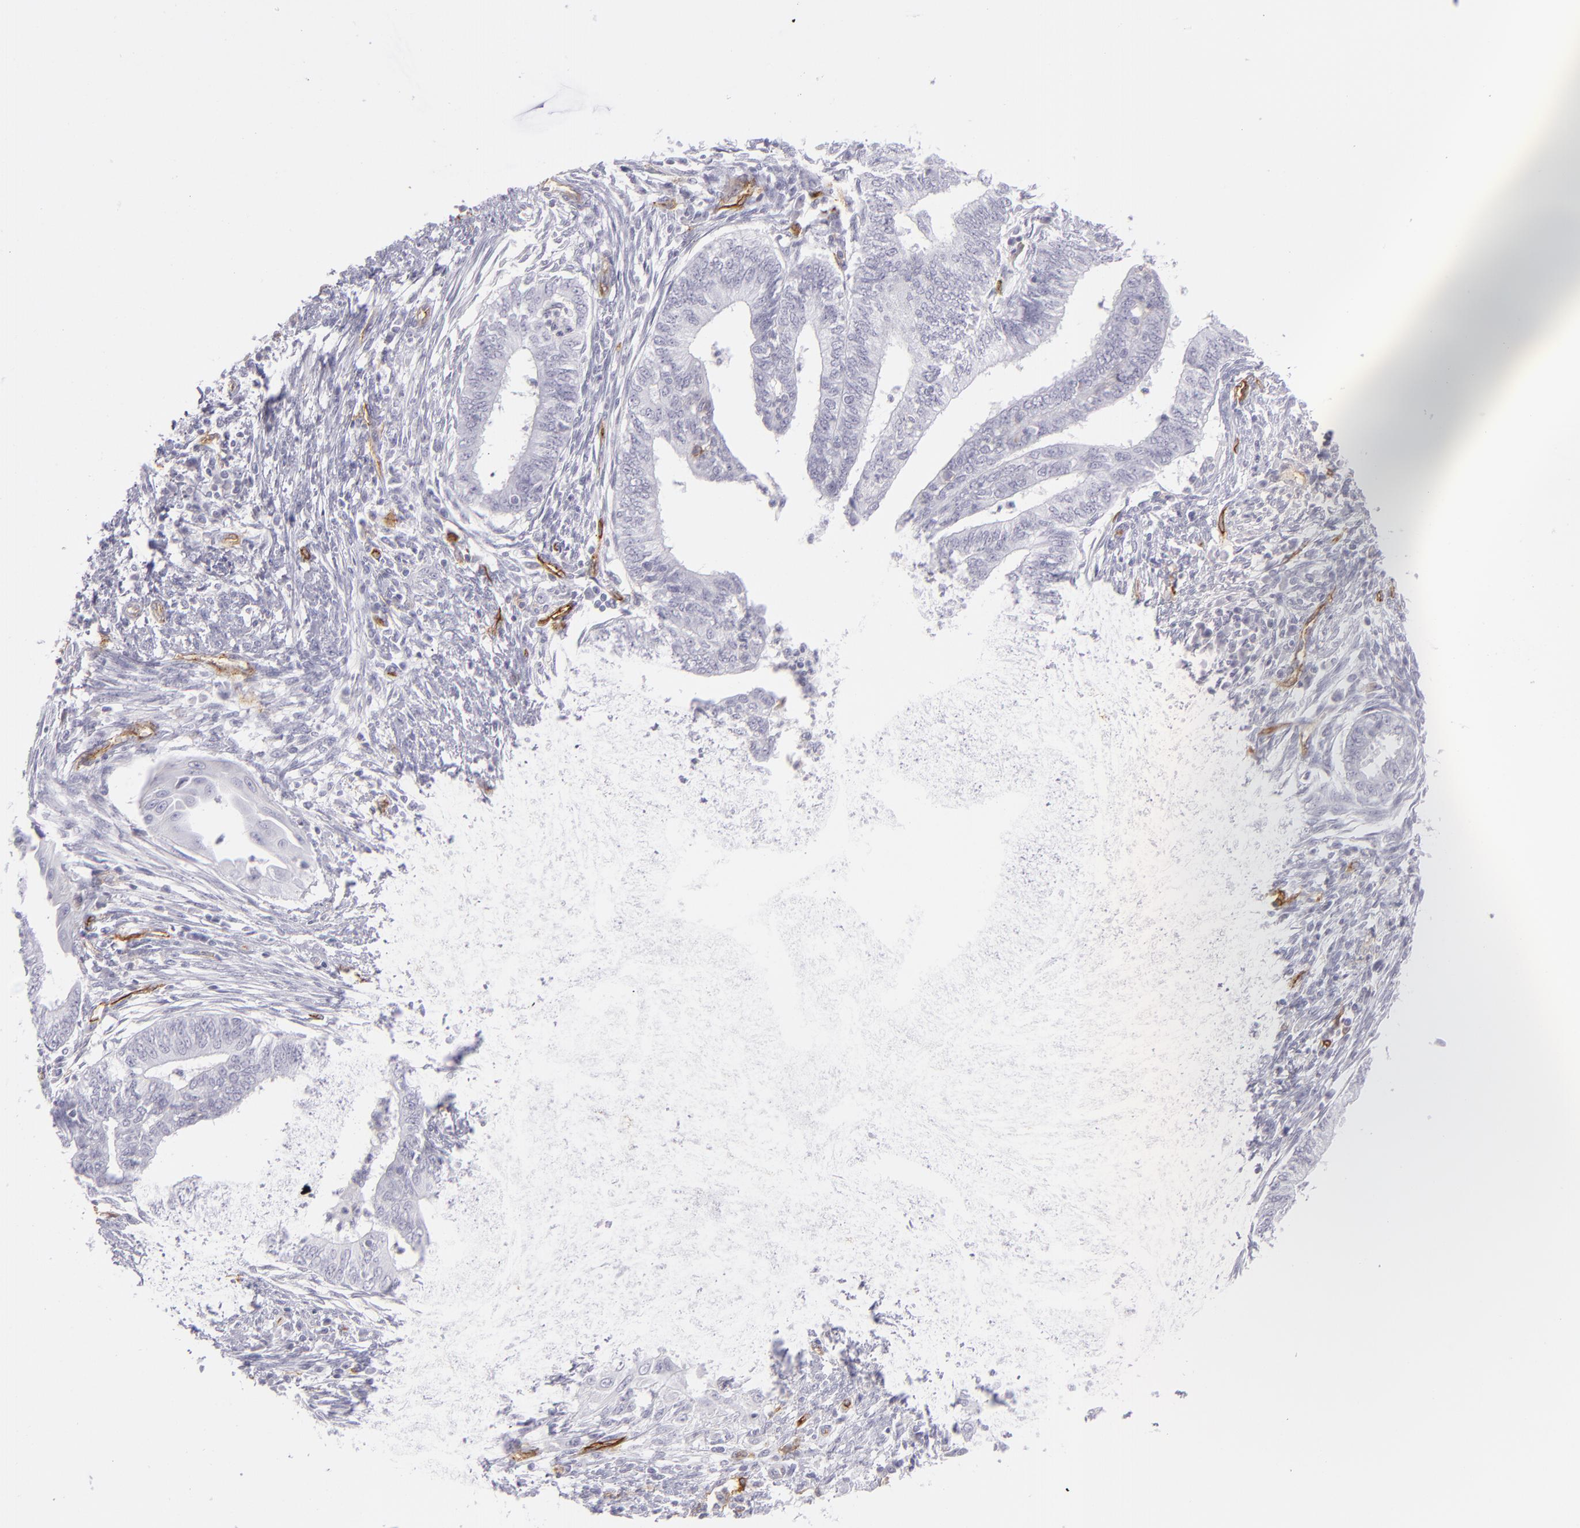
{"staining": {"intensity": "moderate", "quantity": "<25%", "location": "cytoplasmic/membranous"}, "tissue": "endometrial cancer", "cell_type": "Tumor cells", "image_type": "cancer", "snomed": [{"axis": "morphology", "description": "Adenocarcinoma, NOS"}, {"axis": "topography", "description": "Endometrium"}], "caption": "An immunohistochemistry photomicrograph of neoplastic tissue is shown. Protein staining in brown highlights moderate cytoplasmic/membranous positivity in endometrial cancer within tumor cells. (Brightfield microscopy of DAB IHC at high magnification).", "gene": "THBD", "patient": {"sex": "female", "age": 66}}